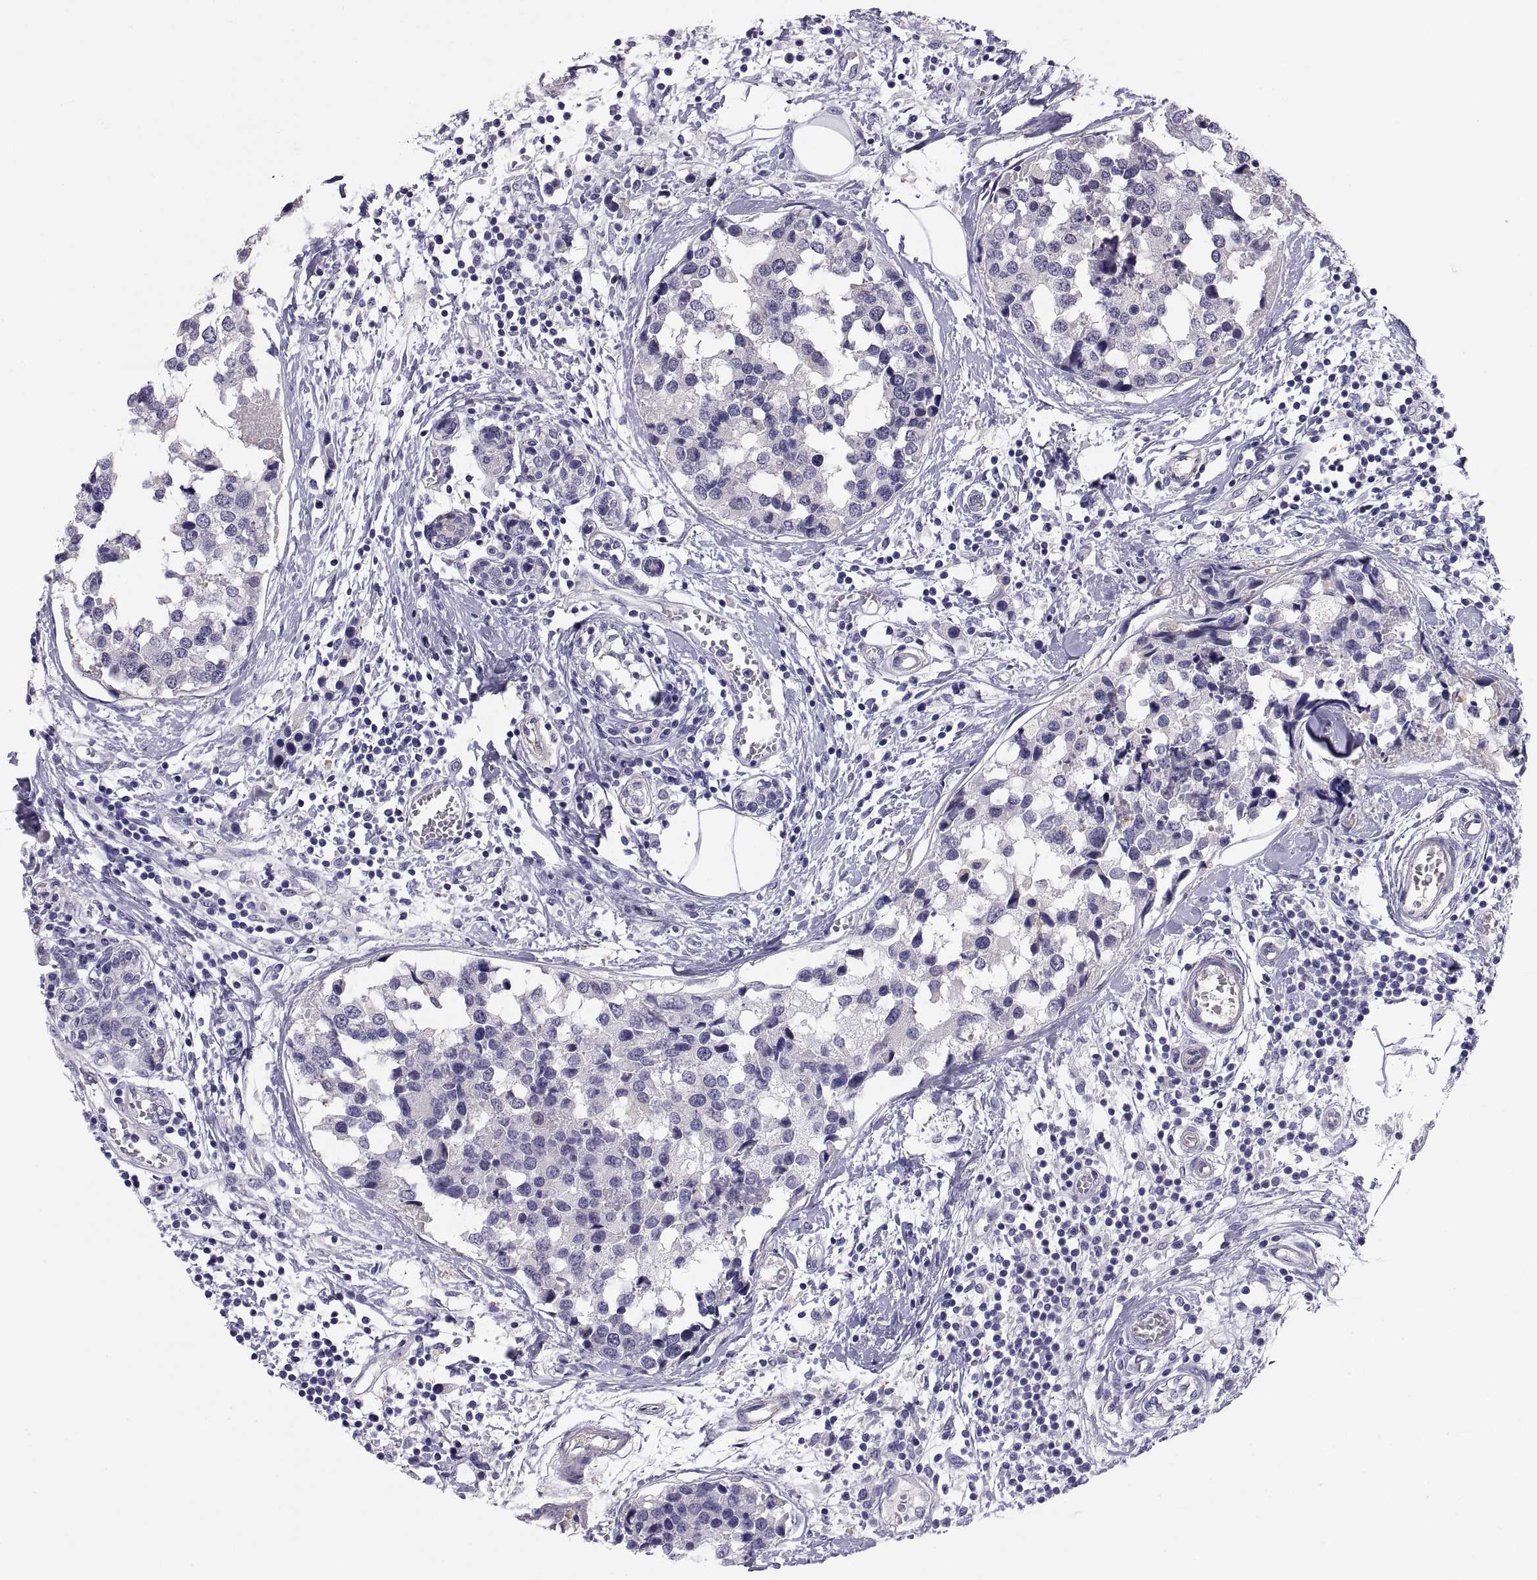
{"staining": {"intensity": "negative", "quantity": "none", "location": "none"}, "tissue": "breast cancer", "cell_type": "Tumor cells", "image_type": "cancer", "snomed": [{"axis": "morphology", "description": "Lobular carcinoma"}, {"axis": "topography", "description": "Breast"}], "caption": "There is no significant expression in tumor cells of breast cancer.", "gene": "STRC", "patient": {"sex": "female", "age": 59}}